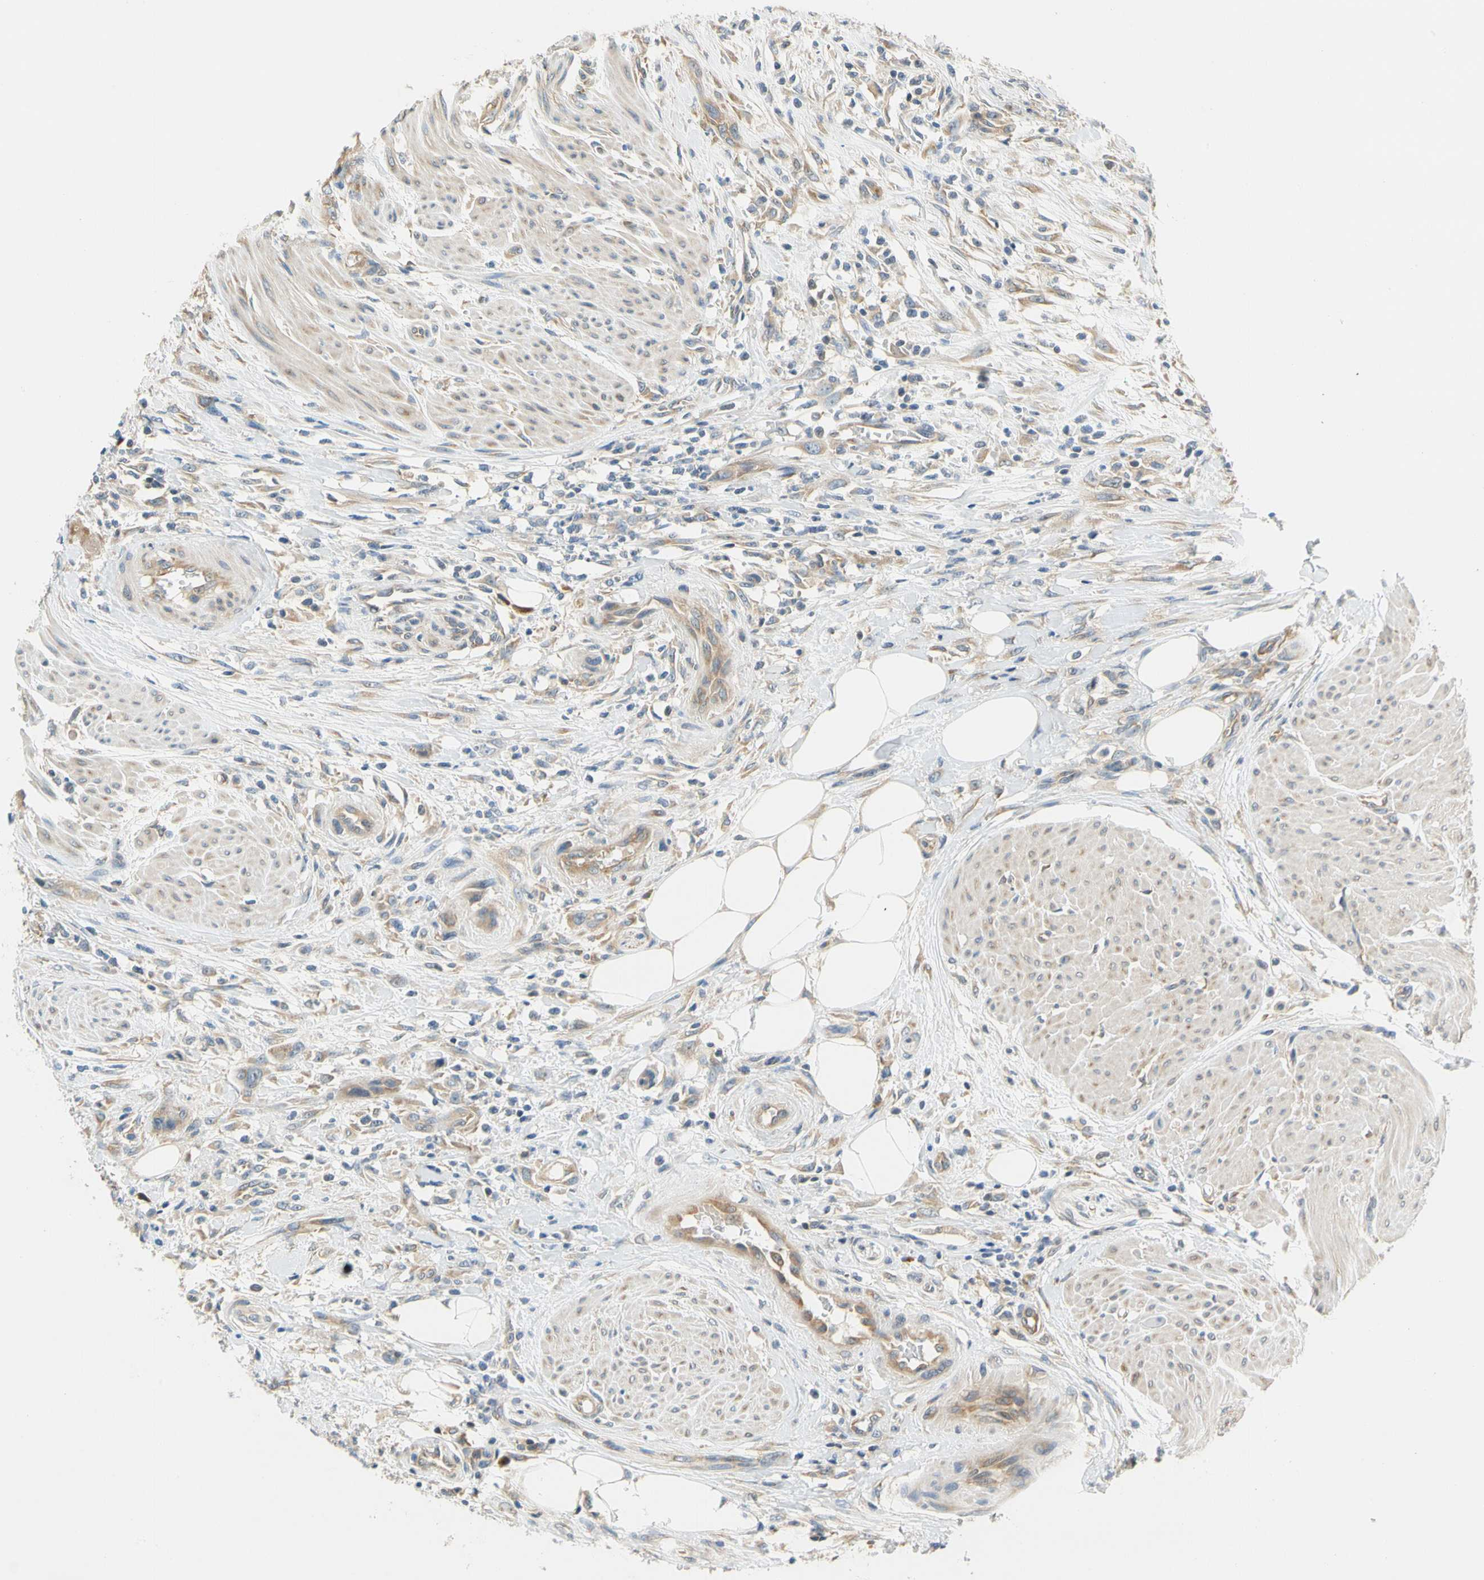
{"staining": {"intensity": "weak", "quantity": ">75%", "location": "cytoplasmic/membranous"}, "tissue": "urothelial cancer", "cell_type": "Tumor cells", "image_type": "cancer", "snomed": [{"axis": "morphology", "description": "Urothelial carcinoma, High grade"}, {"axis": "topography", "description": "Urinary bladder"}], "caption": "Human urothelial cancer stained with a brown dye exhibits weak cytoplasmic/membranous positive staining in about >75% of tumor cells.", "gene": "LRRC47", "patient": {"sex": "male", "age": 35}}